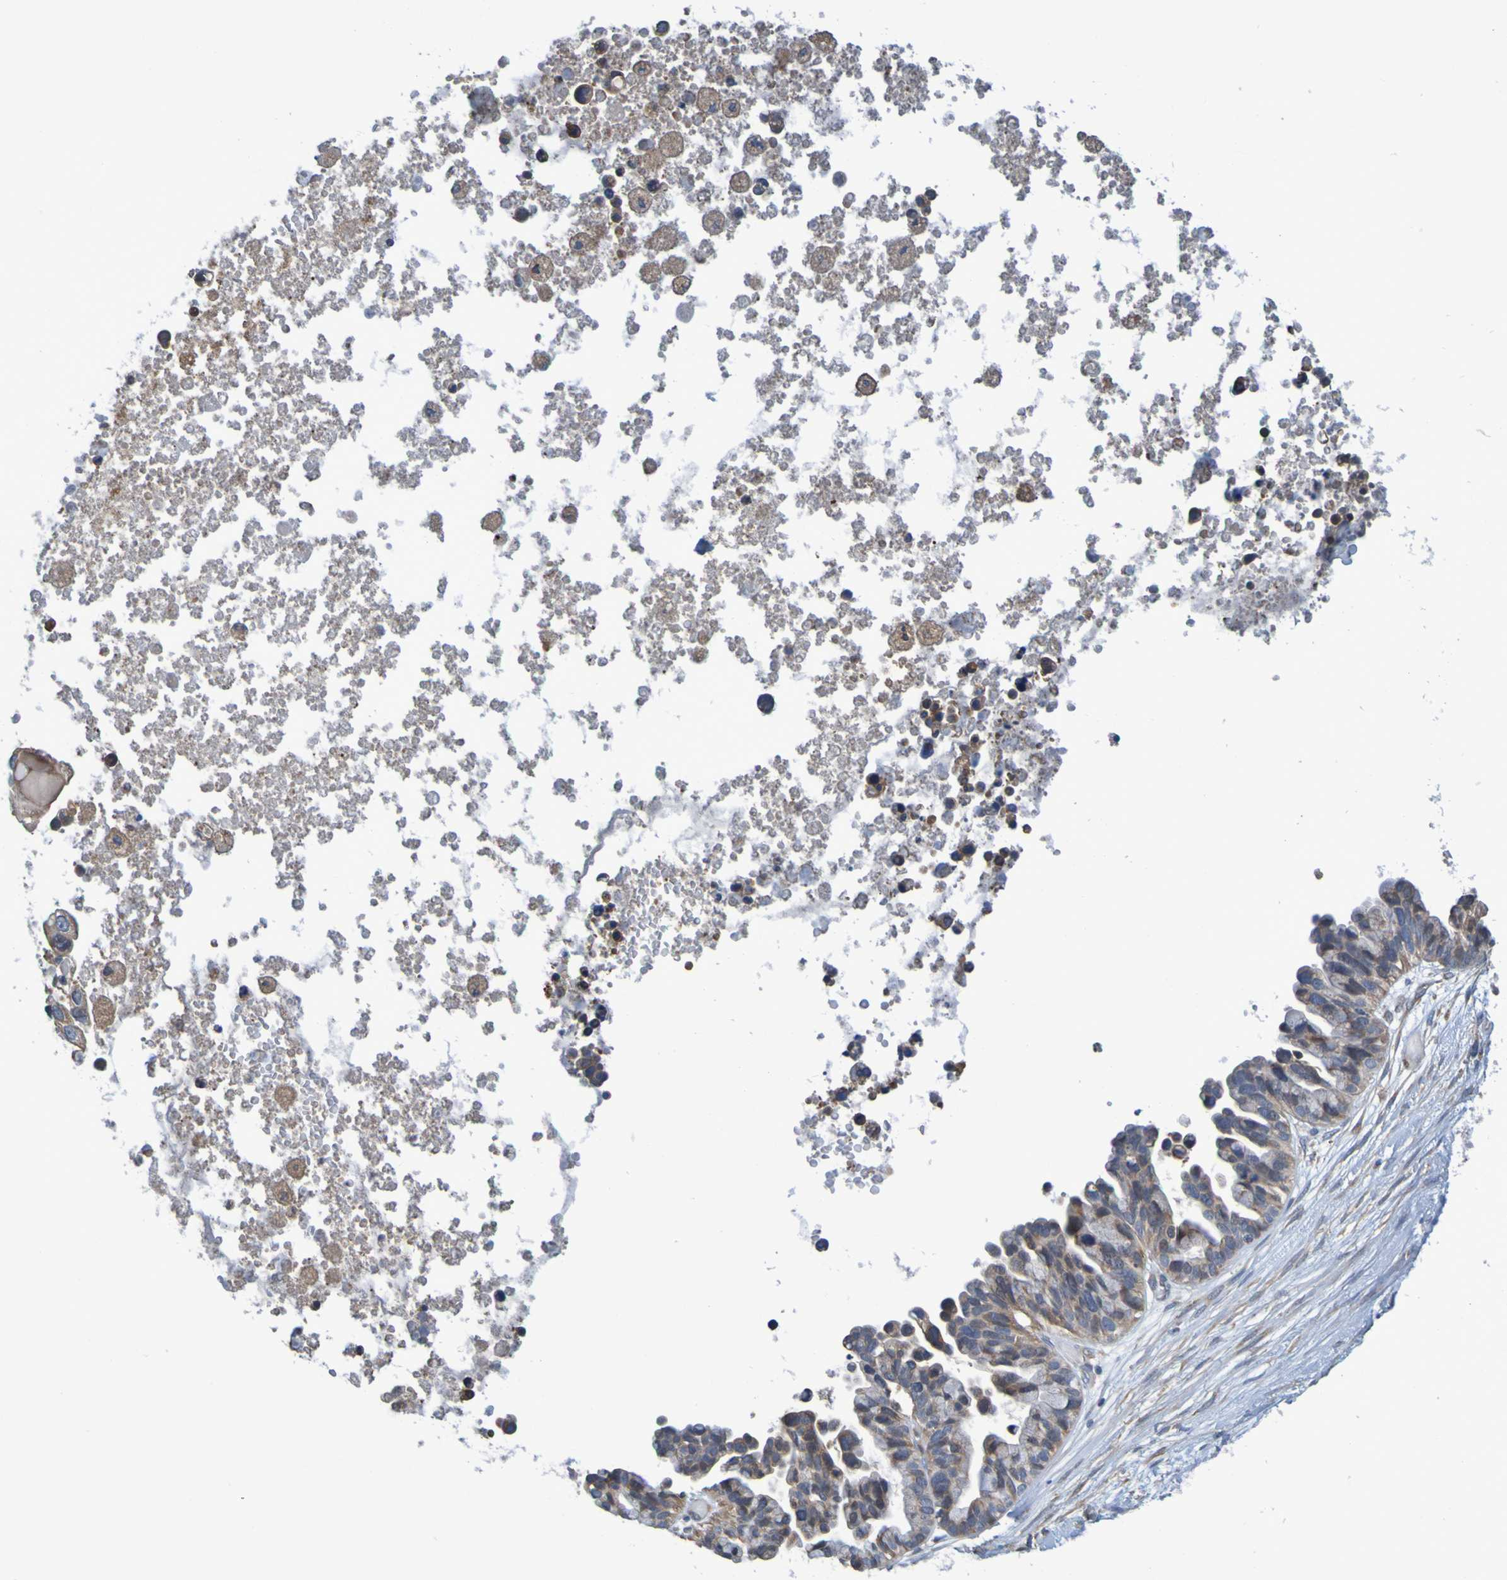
{"staining": {"intensity": "weak", "quantity": ">75%", "location": "cytoplasmic/membranous"}, "tissue": "ovarian cancer", "cell_type": "Tumor cells", "image_type": "cancer", "snomed": [{"axis": "morphology", "description": "Cystadenocarcinoma, serous, NOS"}, {"axis": "topography", "description": "Ovary"}], "caption": "Immunohistochemical staining of serous cystadenocarcinoma (ovarian) shows low levels of weak cytoplasmic/membranous protein staining in about >75% of tumor cells. The staining was performed using DAB (3,3'-diaminobenzidine) to visualize the protein expression in brown, while the nuclei were stained in blue with hematoxylin (Magnification: 20x).", "gene": "CLDN18", "patient": {"sex": "female", "age": 56}}